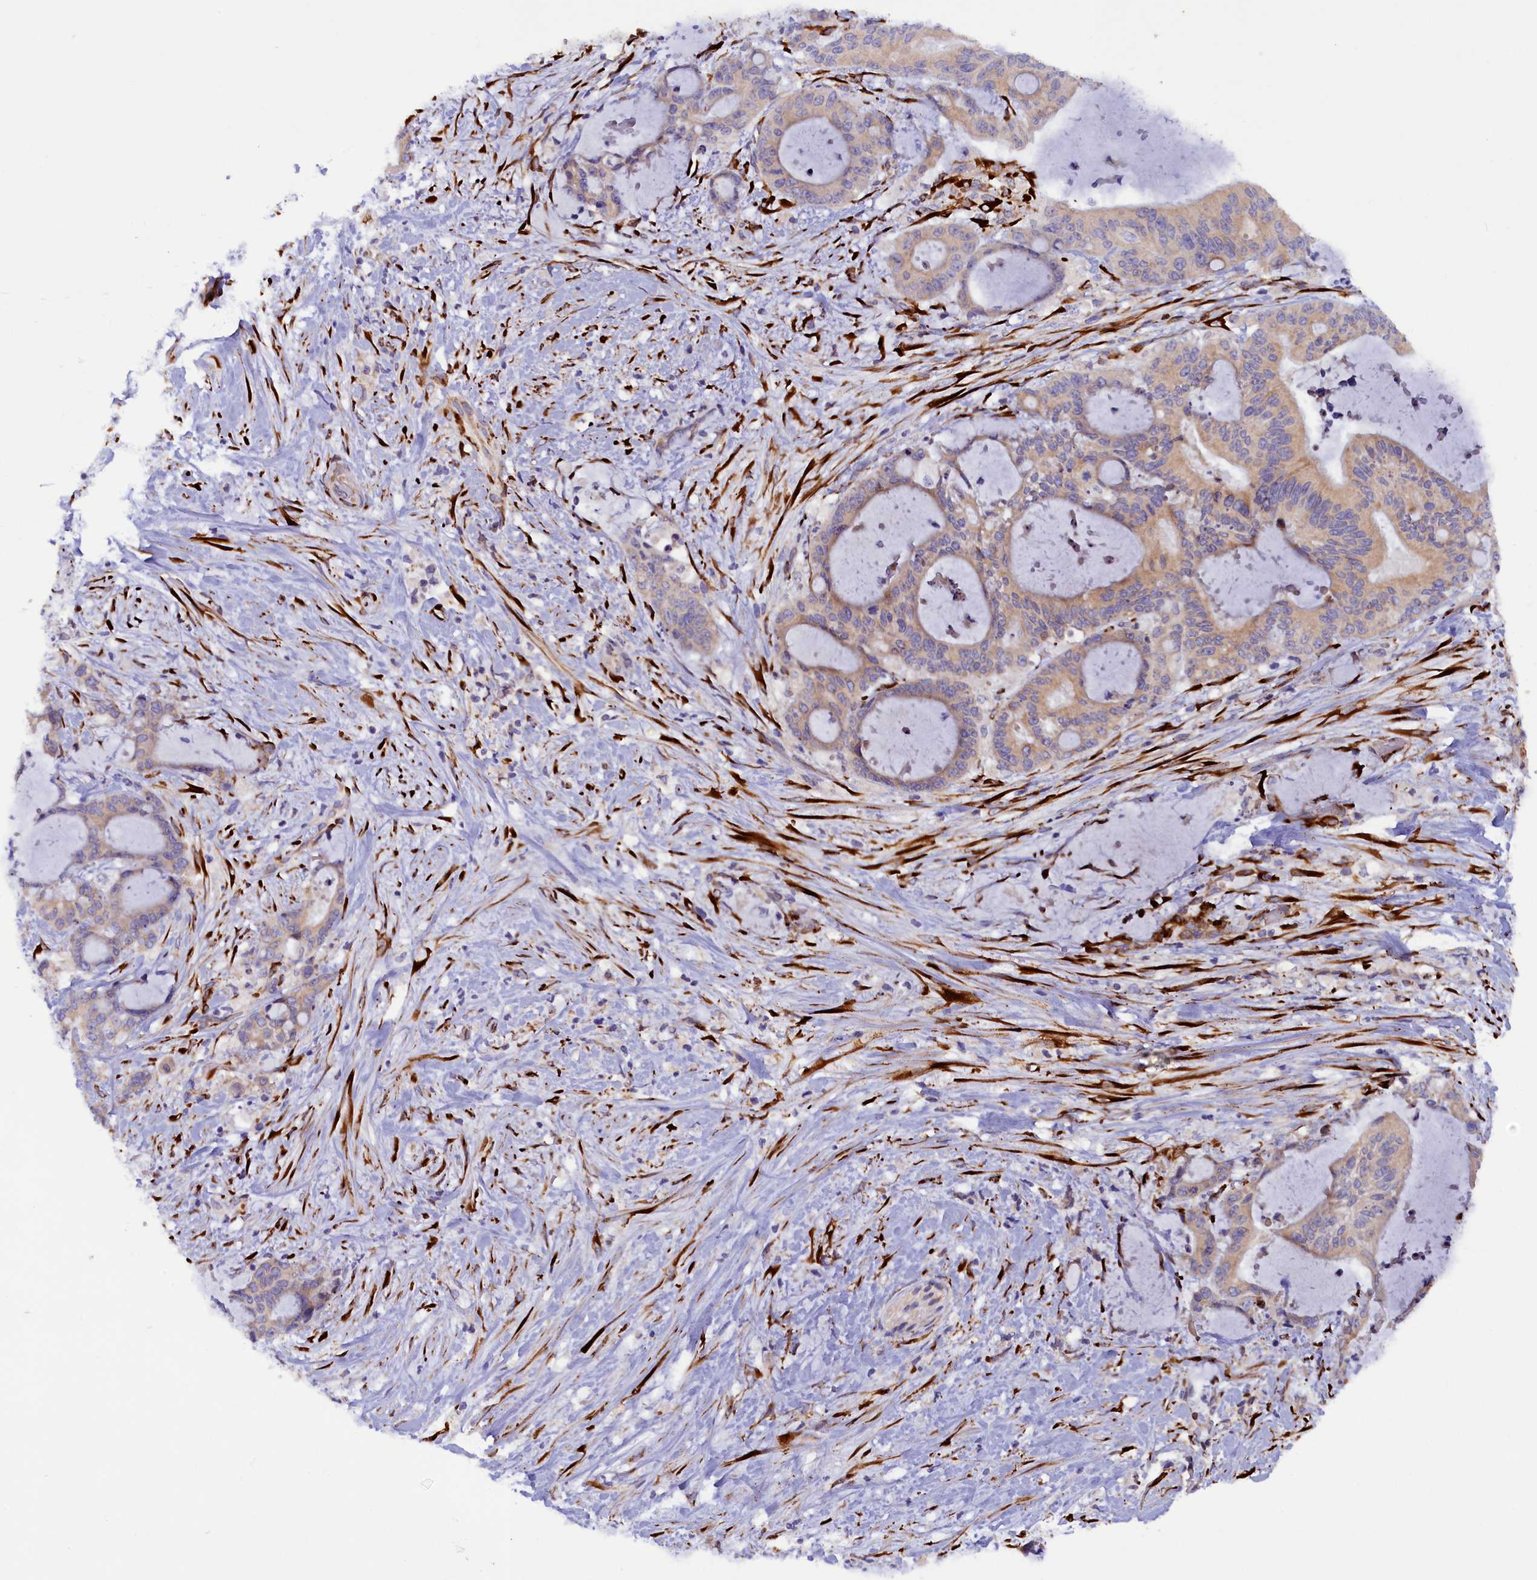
{"staining": {"intensity": "weak", "quantity": "25%-75%", "location": "cytoplasmic/membranous"}, "tissue": "liver cancer", "cell_type": "Tumor cells", "image_type": "cancer", "snomed": [{"axis": "morphology", "description": "Normal tissue, NOS"}, {"axis": "morphology", "description": "Cholangiocarcinoma"}, {"axis": "topography", "description": "Liver"}, {"axis": "topography", "description": "Peripheral nerve tissue"}], "caption": "Immunohistochemistry (IHC) of liver cancer demonstrates low levels of weak cytoplasmic/membranous expression in about 25%-75% of tumor cells.", "gene": "ARRDC4", "patient": {"sex": "female", "age": 73}}